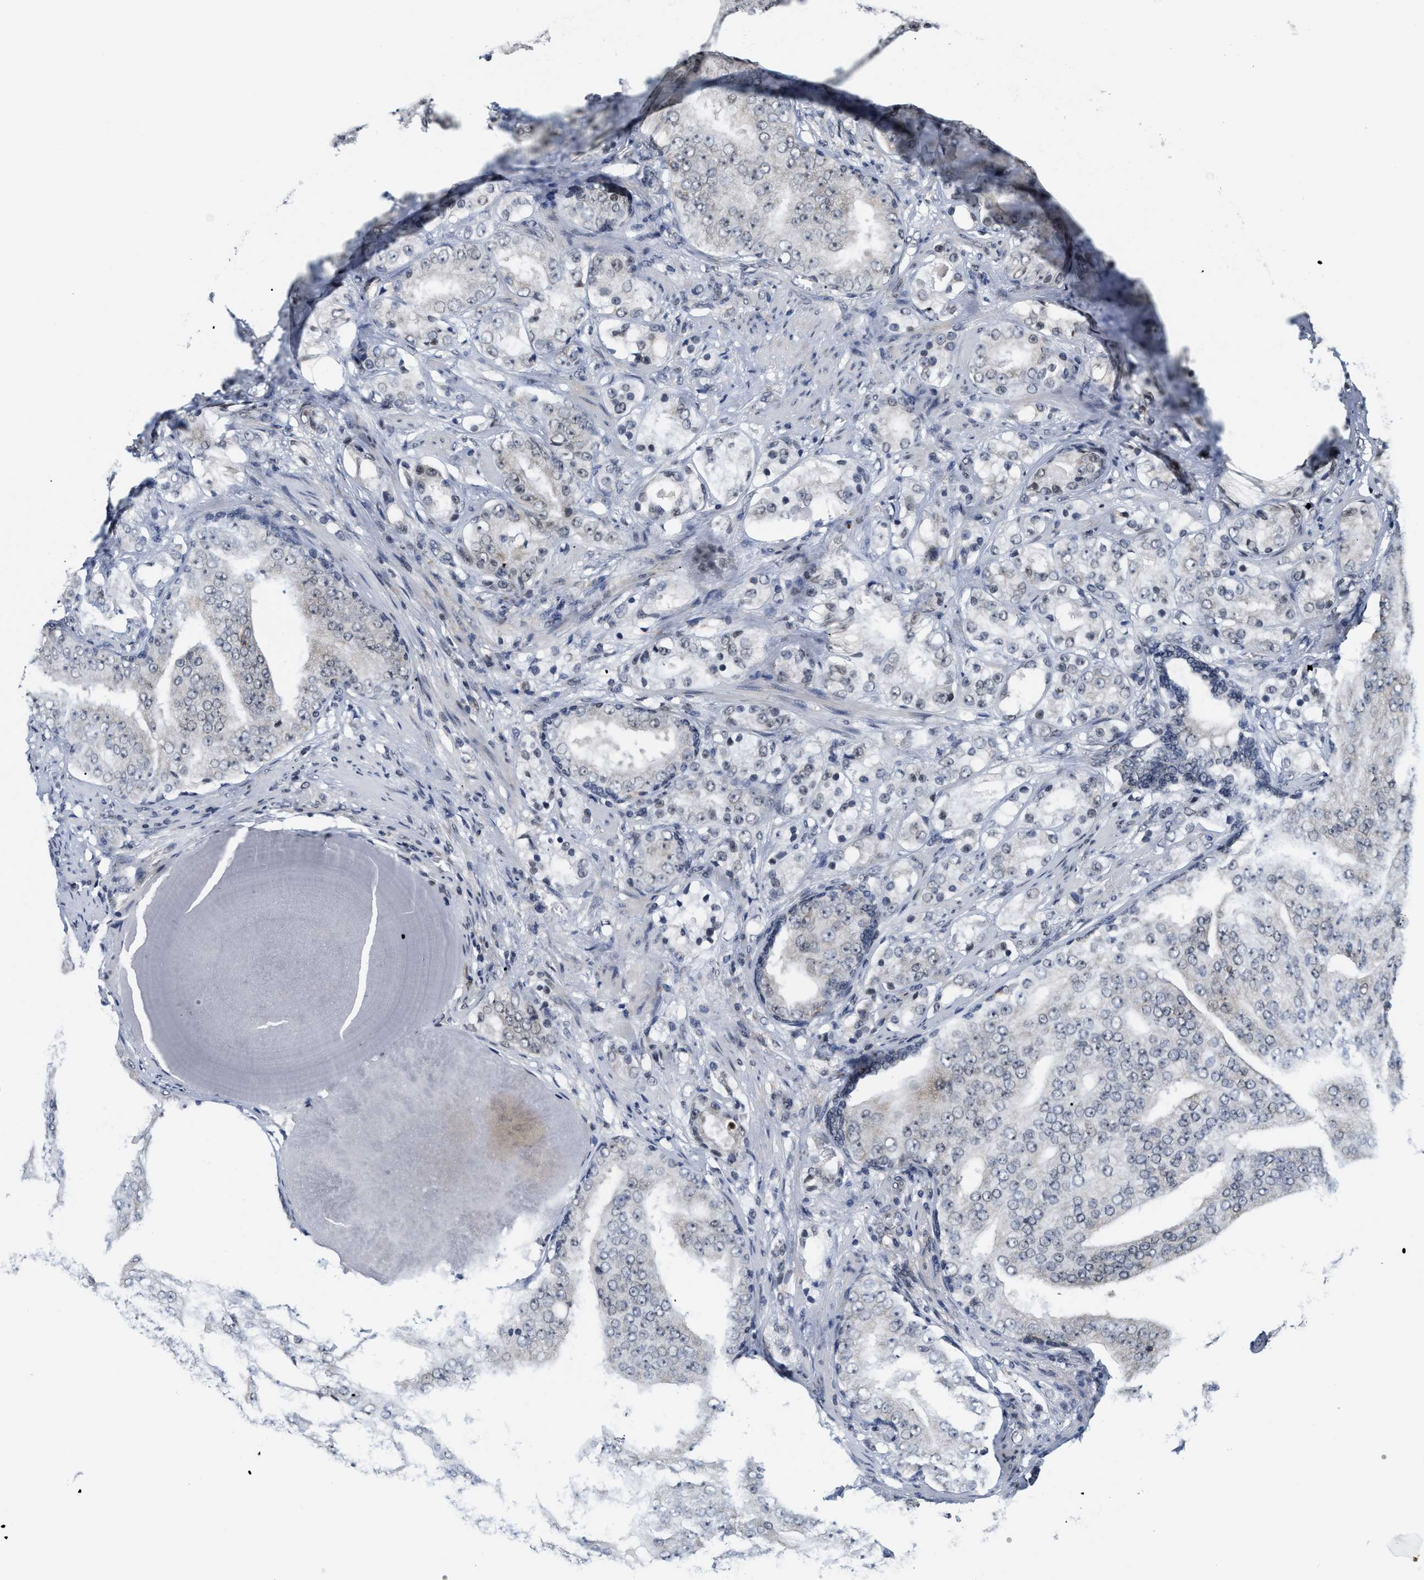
{"staining": {"intensity": "negative", "quantity": "none", "location": "none"}, "tissue": "prostate cancer", "cell_type": "Tumor cells", "image_type": "cancer", "snomed": [{"axis": "morphology", "description": "Adenocarcinoma, High grade"}, {"axis": "topography", "description": "Prostate"}], "caption": "There is no significant expression in tumor cells of prostate cancer (adenocarcinoma (high-grade)).", "gene": "ANKRD6", "patient": {"sex": "male", "age": 68}}